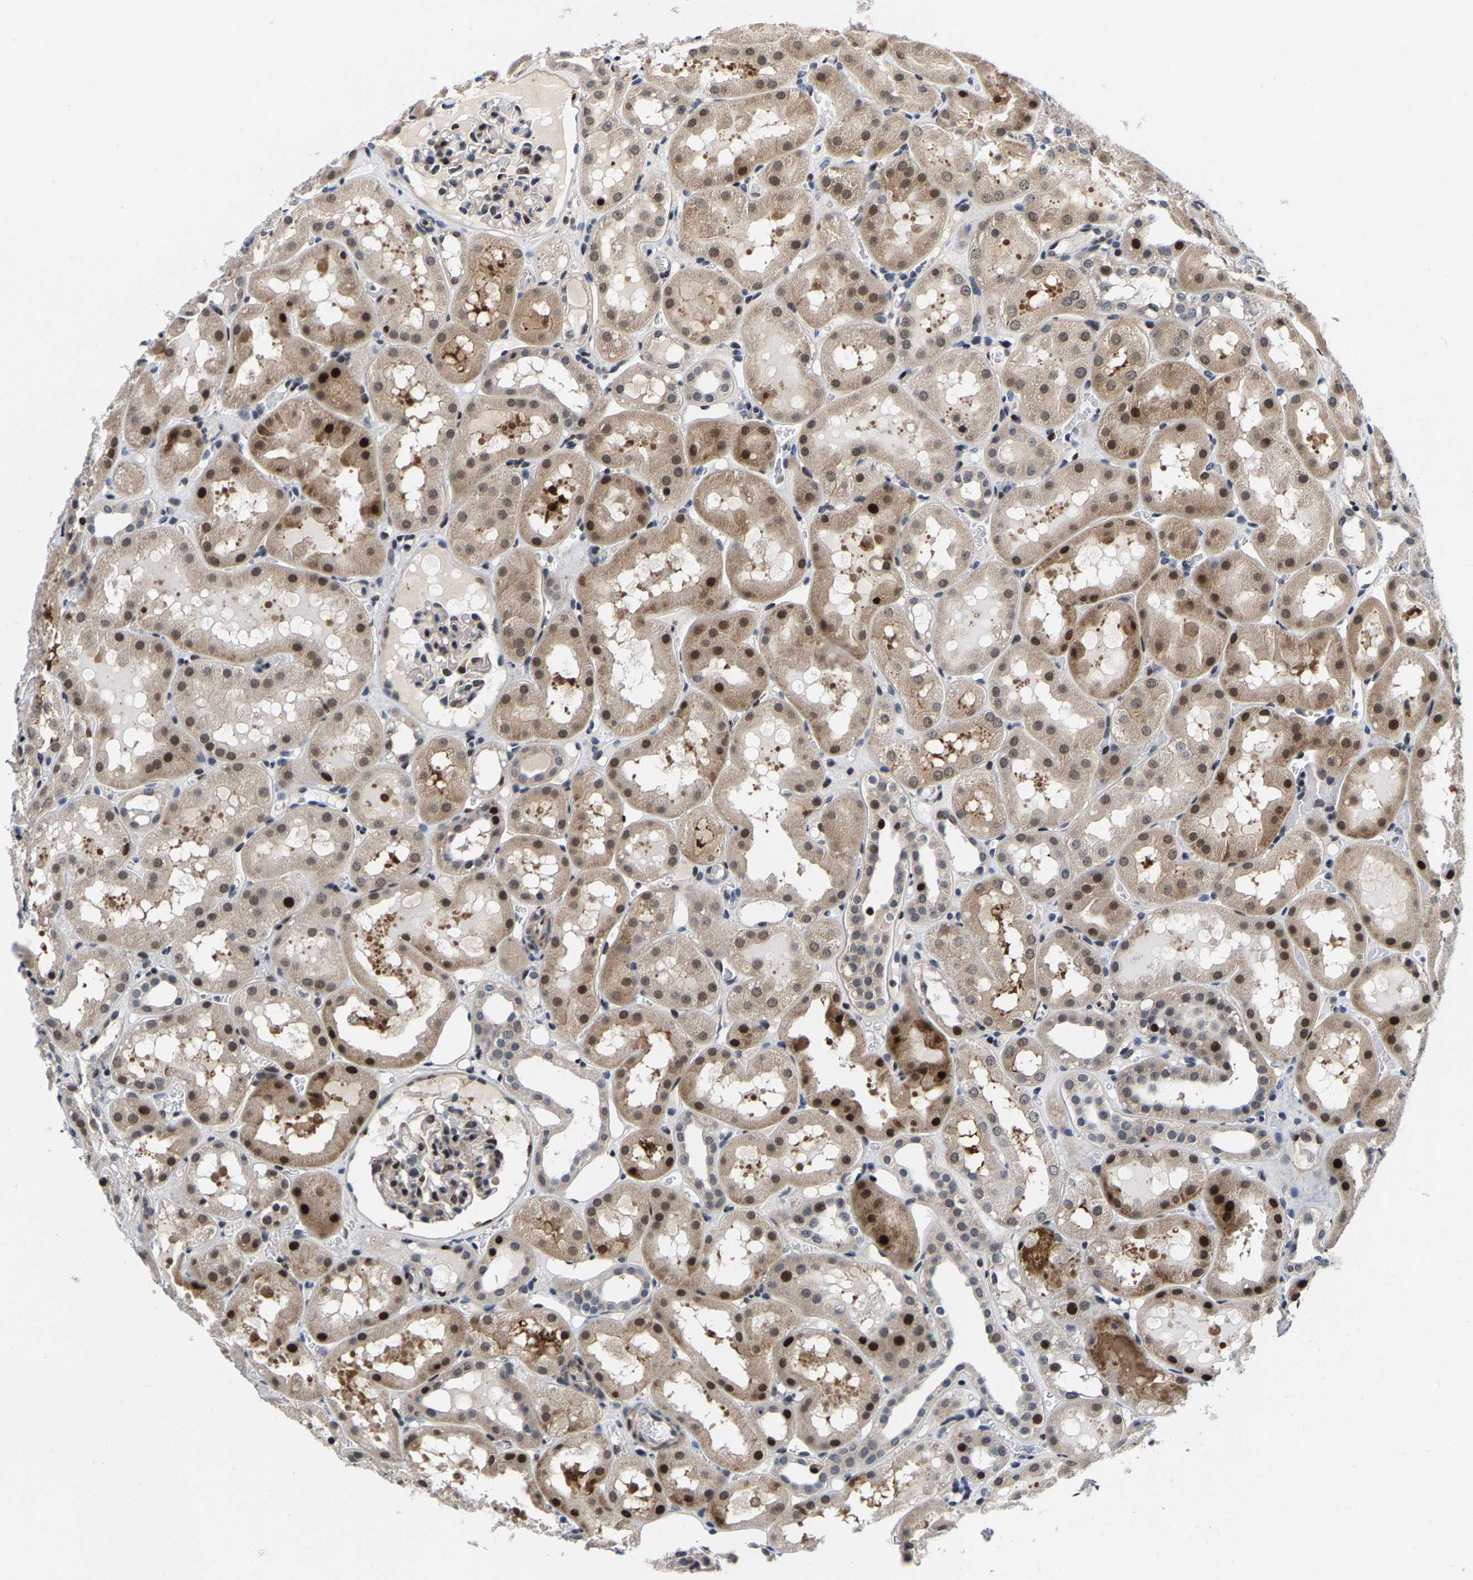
{"staining": {"intensity": "moderate", "quantity": "<25%", "location": "nuclear"}, "tissue": "kidney", "cell_type": "Cells in glomeruli", "image_type": "normal", "snomed": [{"axis": "morphology", "description": "Normal tissue, NOS"}, {"axis": "topography", "description": "Kidney"}, {"axis": "topography", "description": "Urinary bladder"}], "caption": "Immunohistochemical staining of benign kidney reveals low levels of moderate nuclear positivity in approximately <25% of cells in glomeruli. The staining is performed using DAB (3,3'-diaminobenzidine) brown chromogen to label protein expression. The nuclei are counter-stained blue using hematoxylin.", "gene": "GTPBP10", "patient": {"sex": "male", "age": 16}}